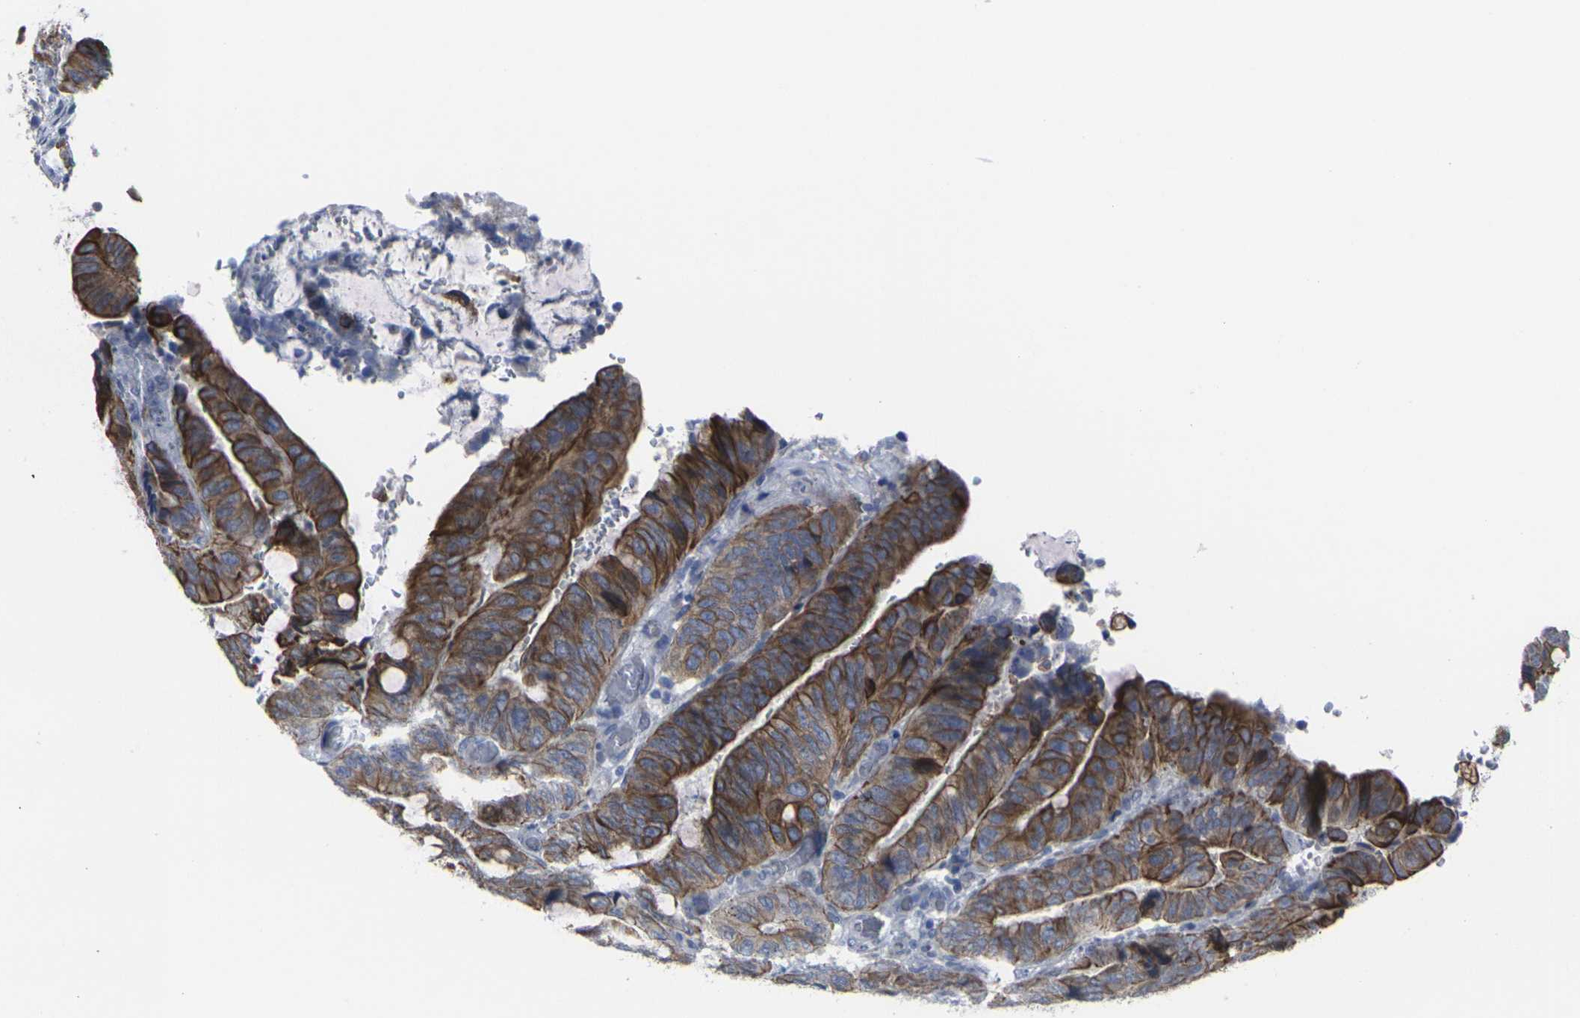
{"staining": {"intensity": "strong", "quantity": ">75%", "location": "cytoplasmic/membranous"}, "tissue": "colorectal cancer", "cell_type": "Tumor cells", "image_type": "cancer", "snomed": [{"axis": "morphology", "description": "Normal tissue, NOS"}, {"axis": "morphology", "description": "Adenocarcinoma, NOS"}, {"axis": "topography", "description": "Rectum"}, {"axis": "topography", "description": "Peripheral nerve tissue"}], "caption": "Protein expression analysis of human adenocarcinoma (colorectal) reveals strong cytoplasmic/membranous expression in about >75% of tumor cells.", "gene": "ANKRD46", "patient": {"sex": "male", "age": 92}}